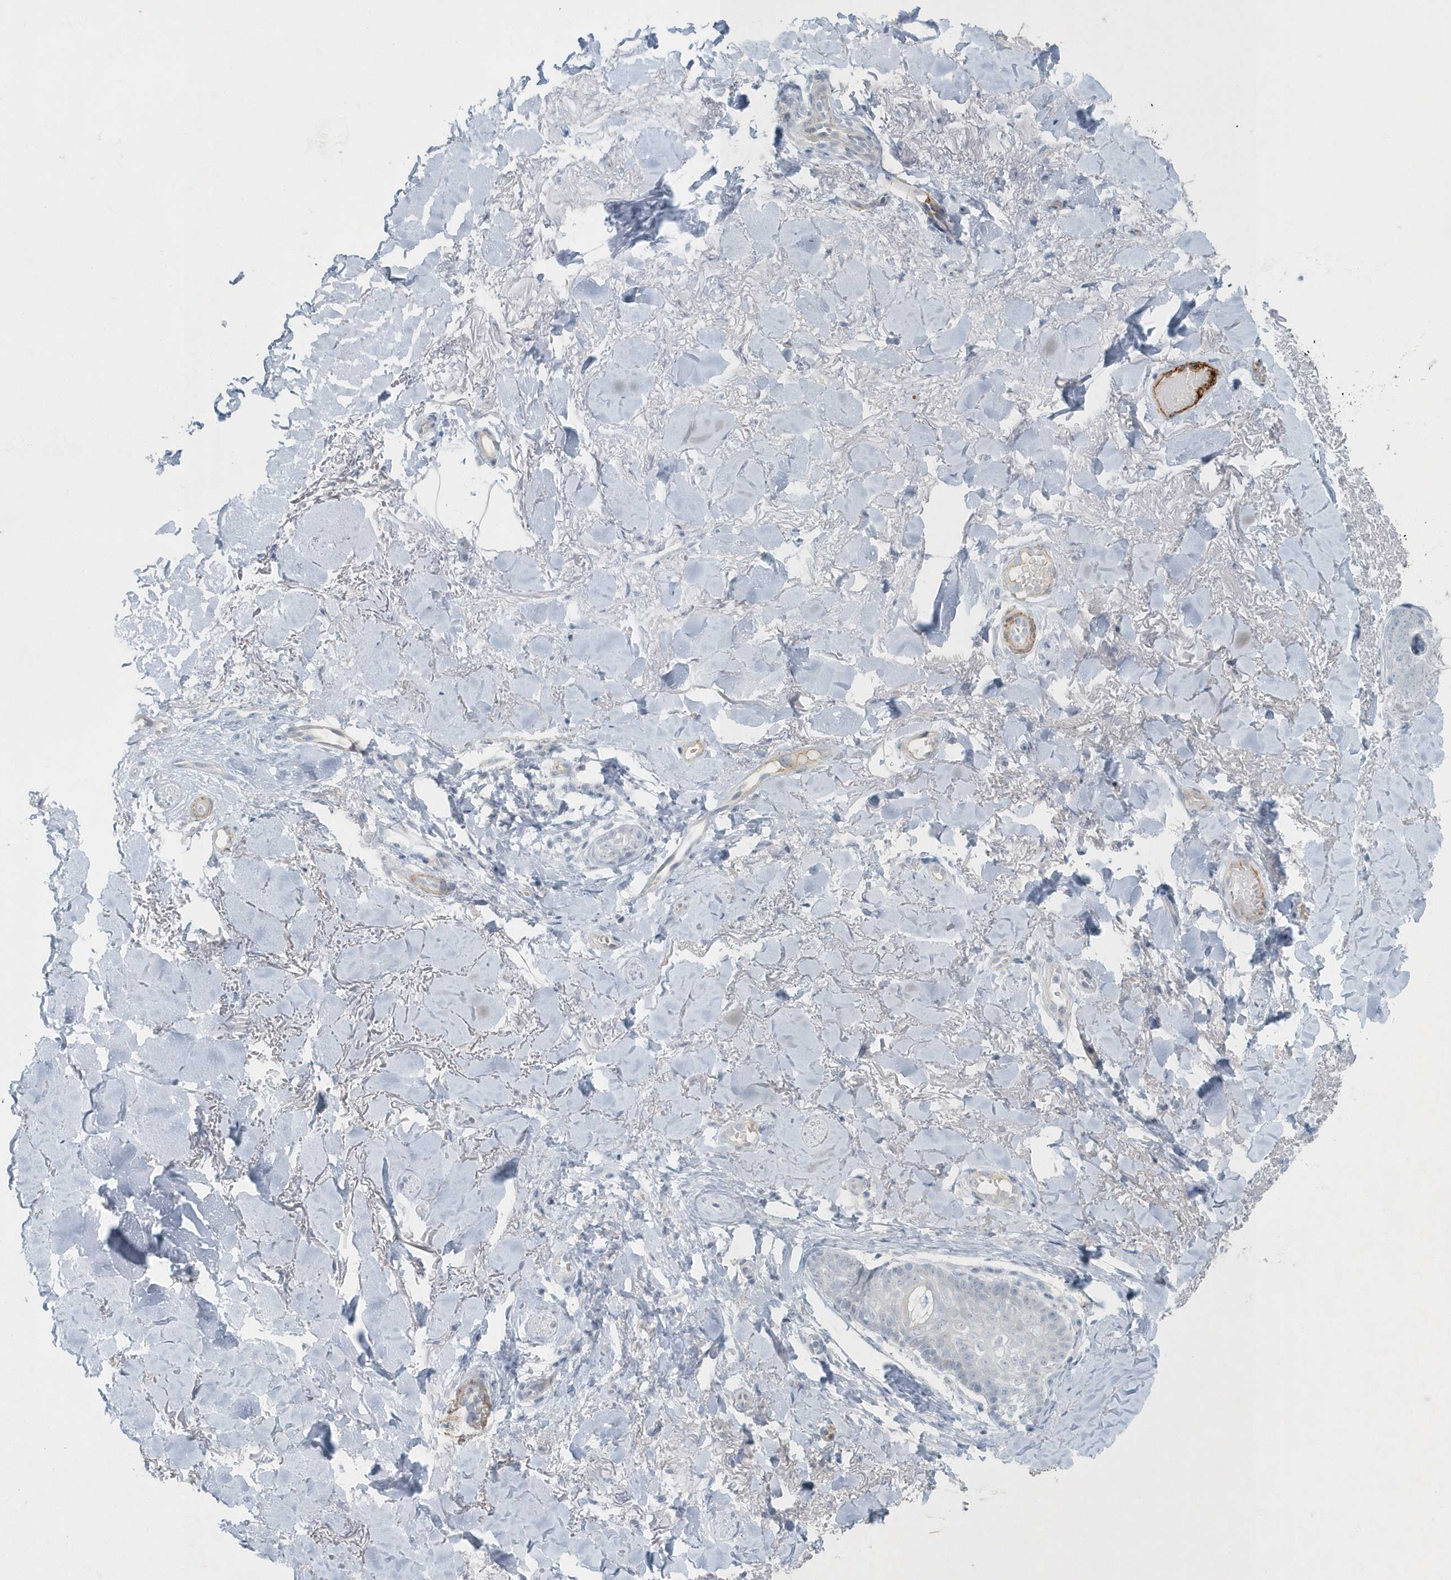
{"staining": {"intensity": "negative", "quantity": "none", "location": "none"}, "tissue": "skin cancer", "cell_type": "Tumor cells", "image_type": "cancer", "snomed": [{"axis": "morphology", "description": "Basal cell carcinoma"}, {"axis": "topography", "description": "Skin"}], "caption": "The histopathology image displays no significant staining in tumor cells of basal cell carcinoma (skin).", "gene": "MYOT", "patient": {"sex": "female", "age": 82}}